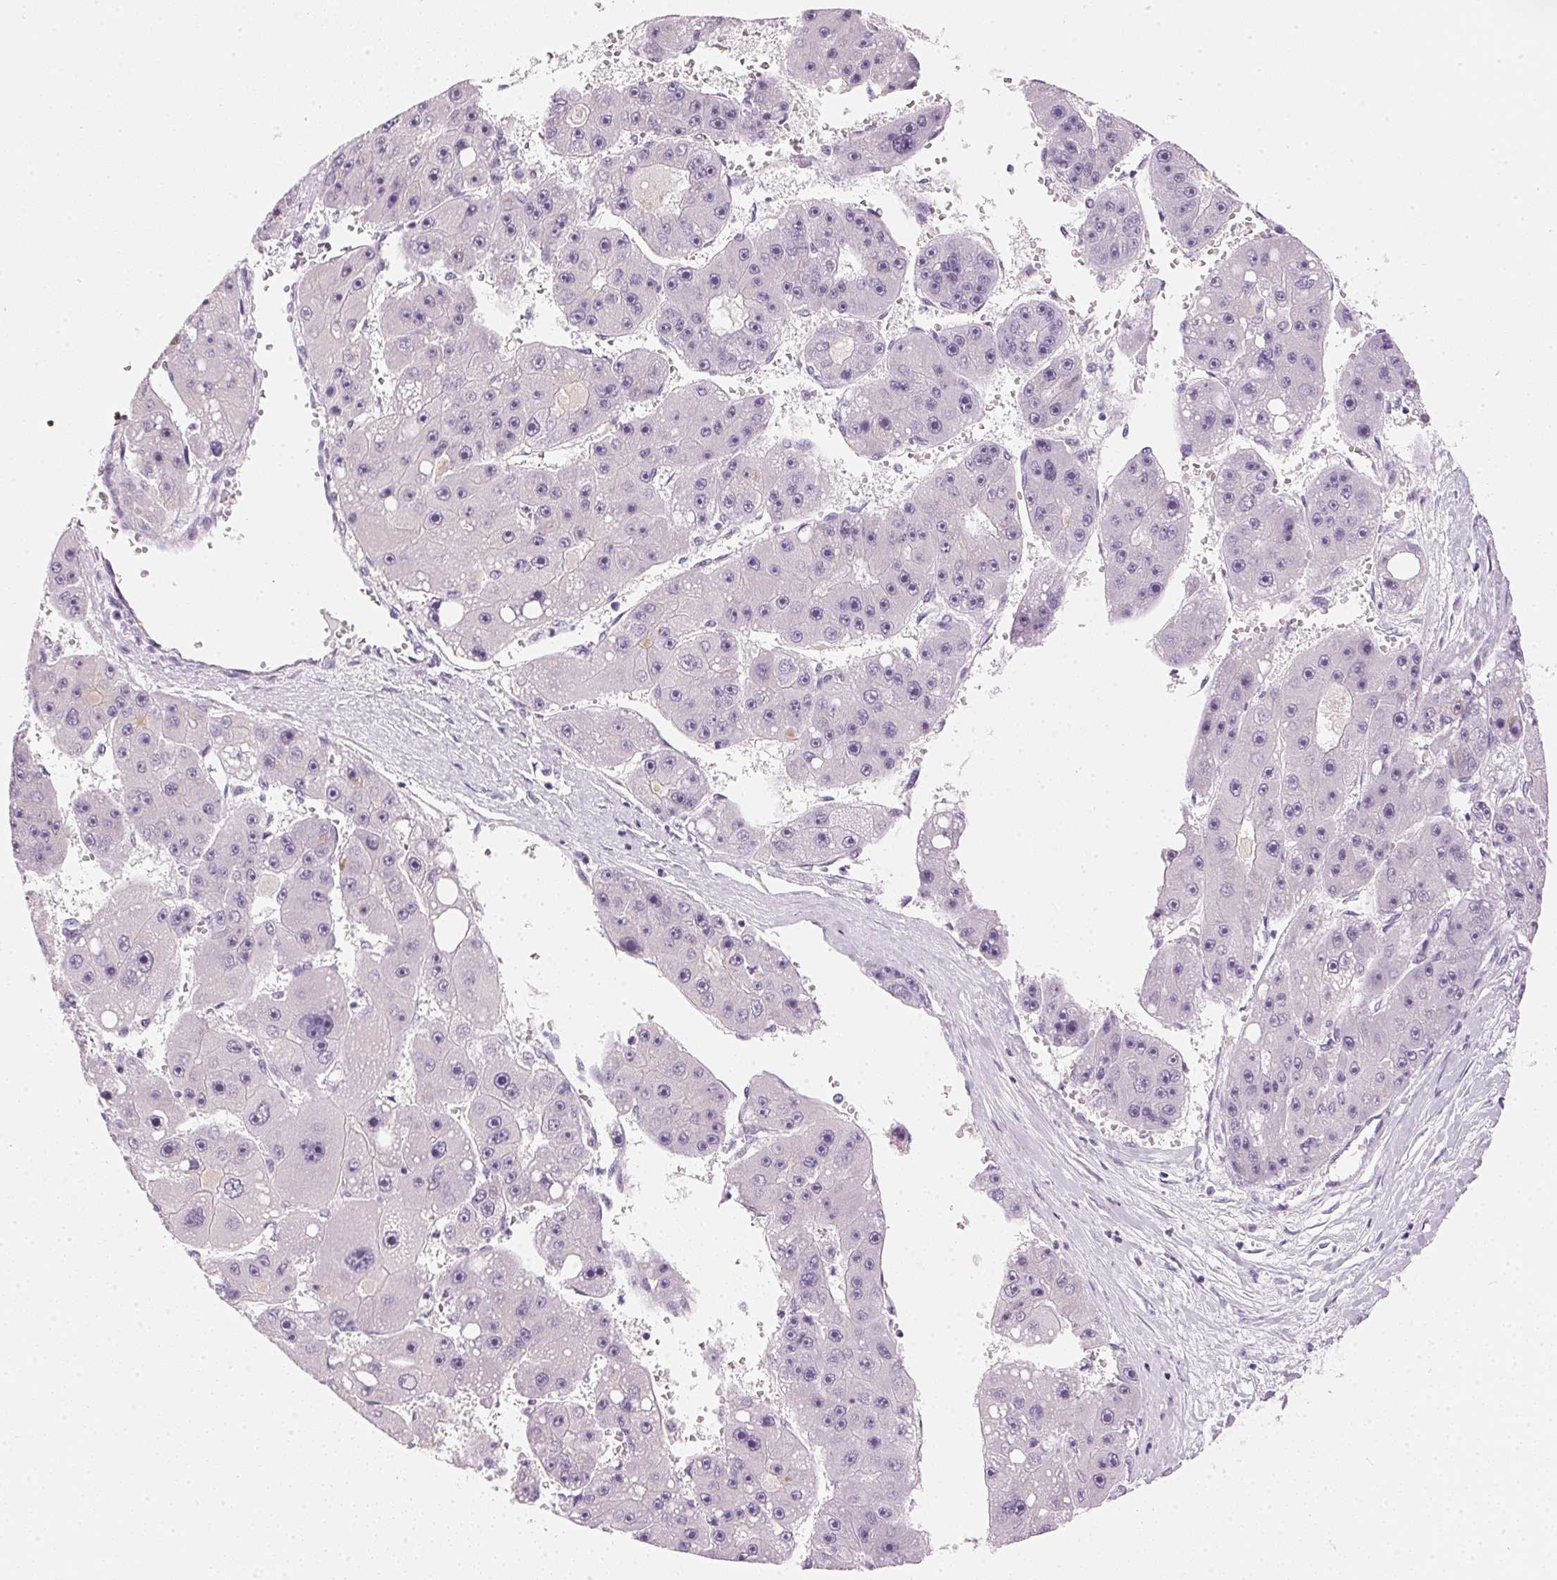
{"staining": {"intensity": "negative", "quantity": "none", "location": "none"}, "tissue": "liver cancer", "cell_type": "Tumor cells", "image_type": "cancer", "snomed": [{"axis": "morphology", "description": "Carcinoma, Hepatocellular, NOS"}, {"axis": "topography", "description": "Liver"}], "caption": "This is a photomicrograph of IHC staining of liver cancer (hepatocellular carcinoma), which shows no positivity in tumor cells.", "gene": "IGFBP1", "patient": {"sex": "female", "age": 61}}